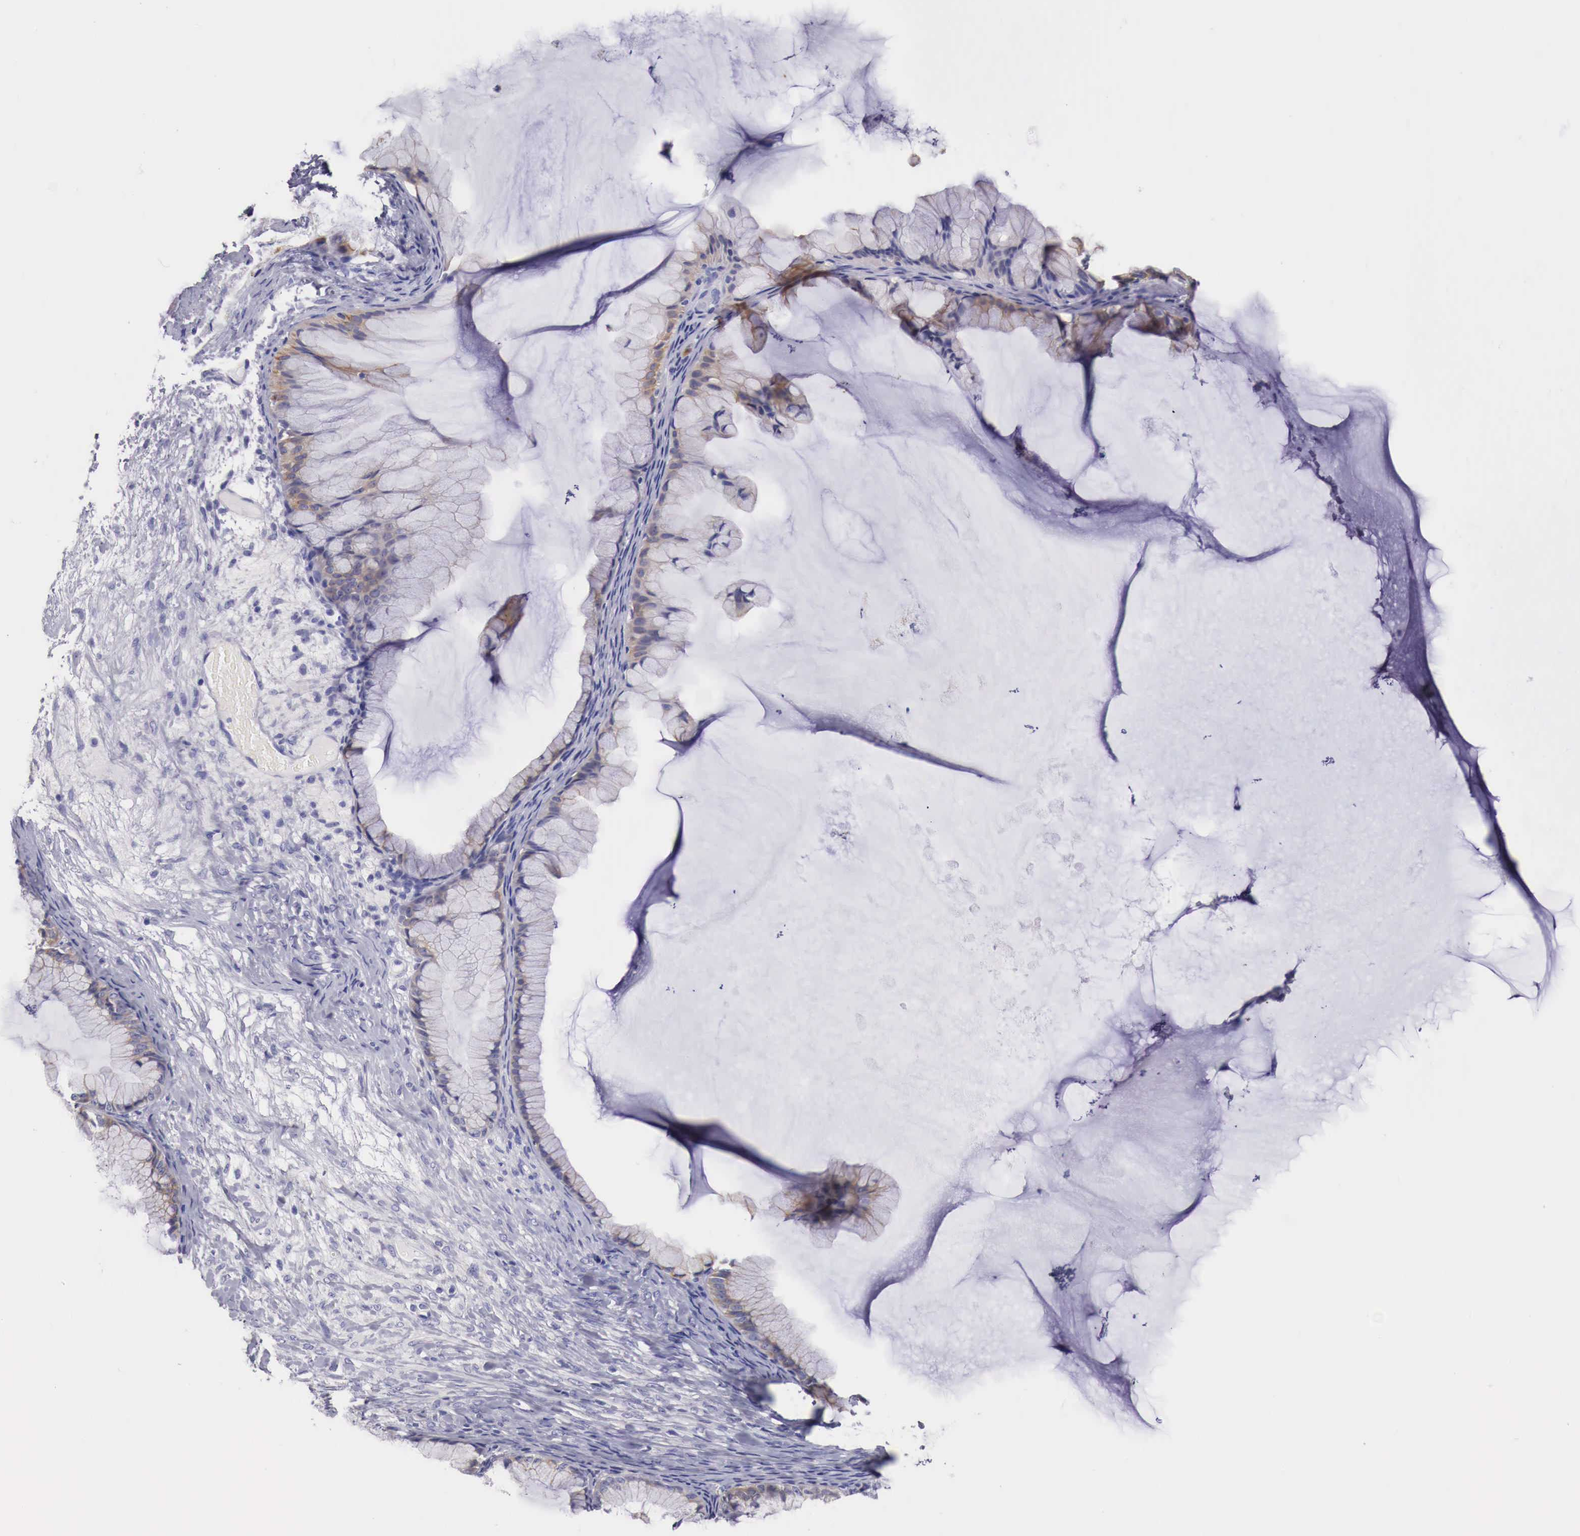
{"staining": {"intensity": "weak", "quantity": ">75%", "location": "cytoplasmic/membranous"}, "tissue": "ovarian cancer", "cell_type": "Tumor cells", "image_type": "cancer", "snomed": [{"axis": "morphology", "description": "Cystadenocarcinoma, mucinous, NOS"}, {"axis": "topography", "description": "Ovary"}], "caption": "Human mucinous cystadenocarcinoma (ovarian) stained with a protein marker displays weak staining in tumor cells.", "gene": "NREP", "patient": {"sex": "female", "age": 41}}